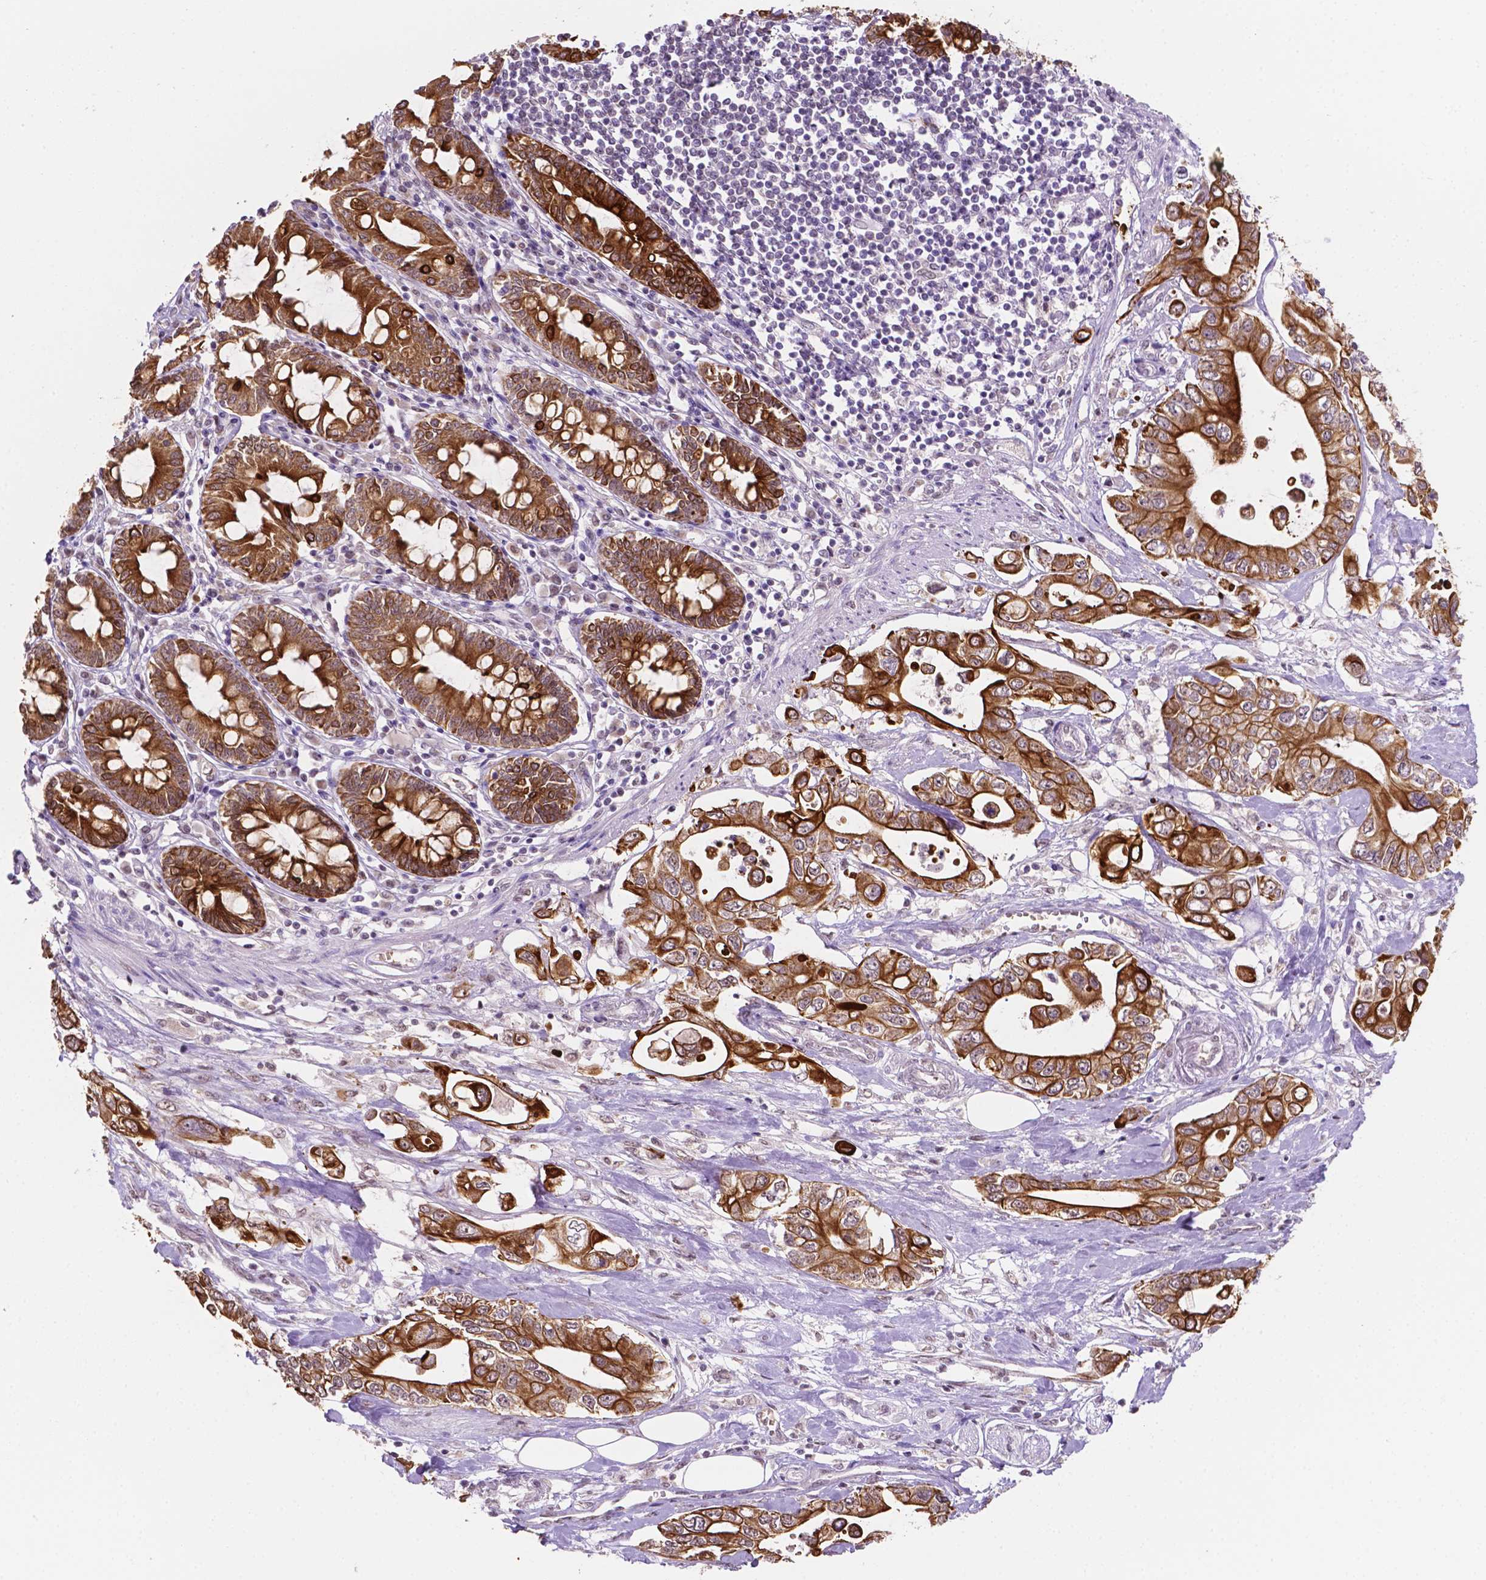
{"staining": {"intensity": "strong", "quantity": ">75%", "location": "cytoplasmic/membranous"}, "tissue": "pancreatic cancer", "cell_type": "Tumor cells", "image_type": "cancer", "snomed": [{"axis": "morphology", "description": "Adenocarcinoma, NOS"}, {"axis": "topography", "description": "Pancreas"}], "caption": "Immunohistochemistry (IHC) micrograph of pancreatic cancer (adenocarcinoma) stained for a protein (brown), which shows high levels of strong cytoplasmic/membranous positivity in about >75% of tumor cells.", "gene": "SHLD3", "patient": {"sex": "female", "age": 63}}